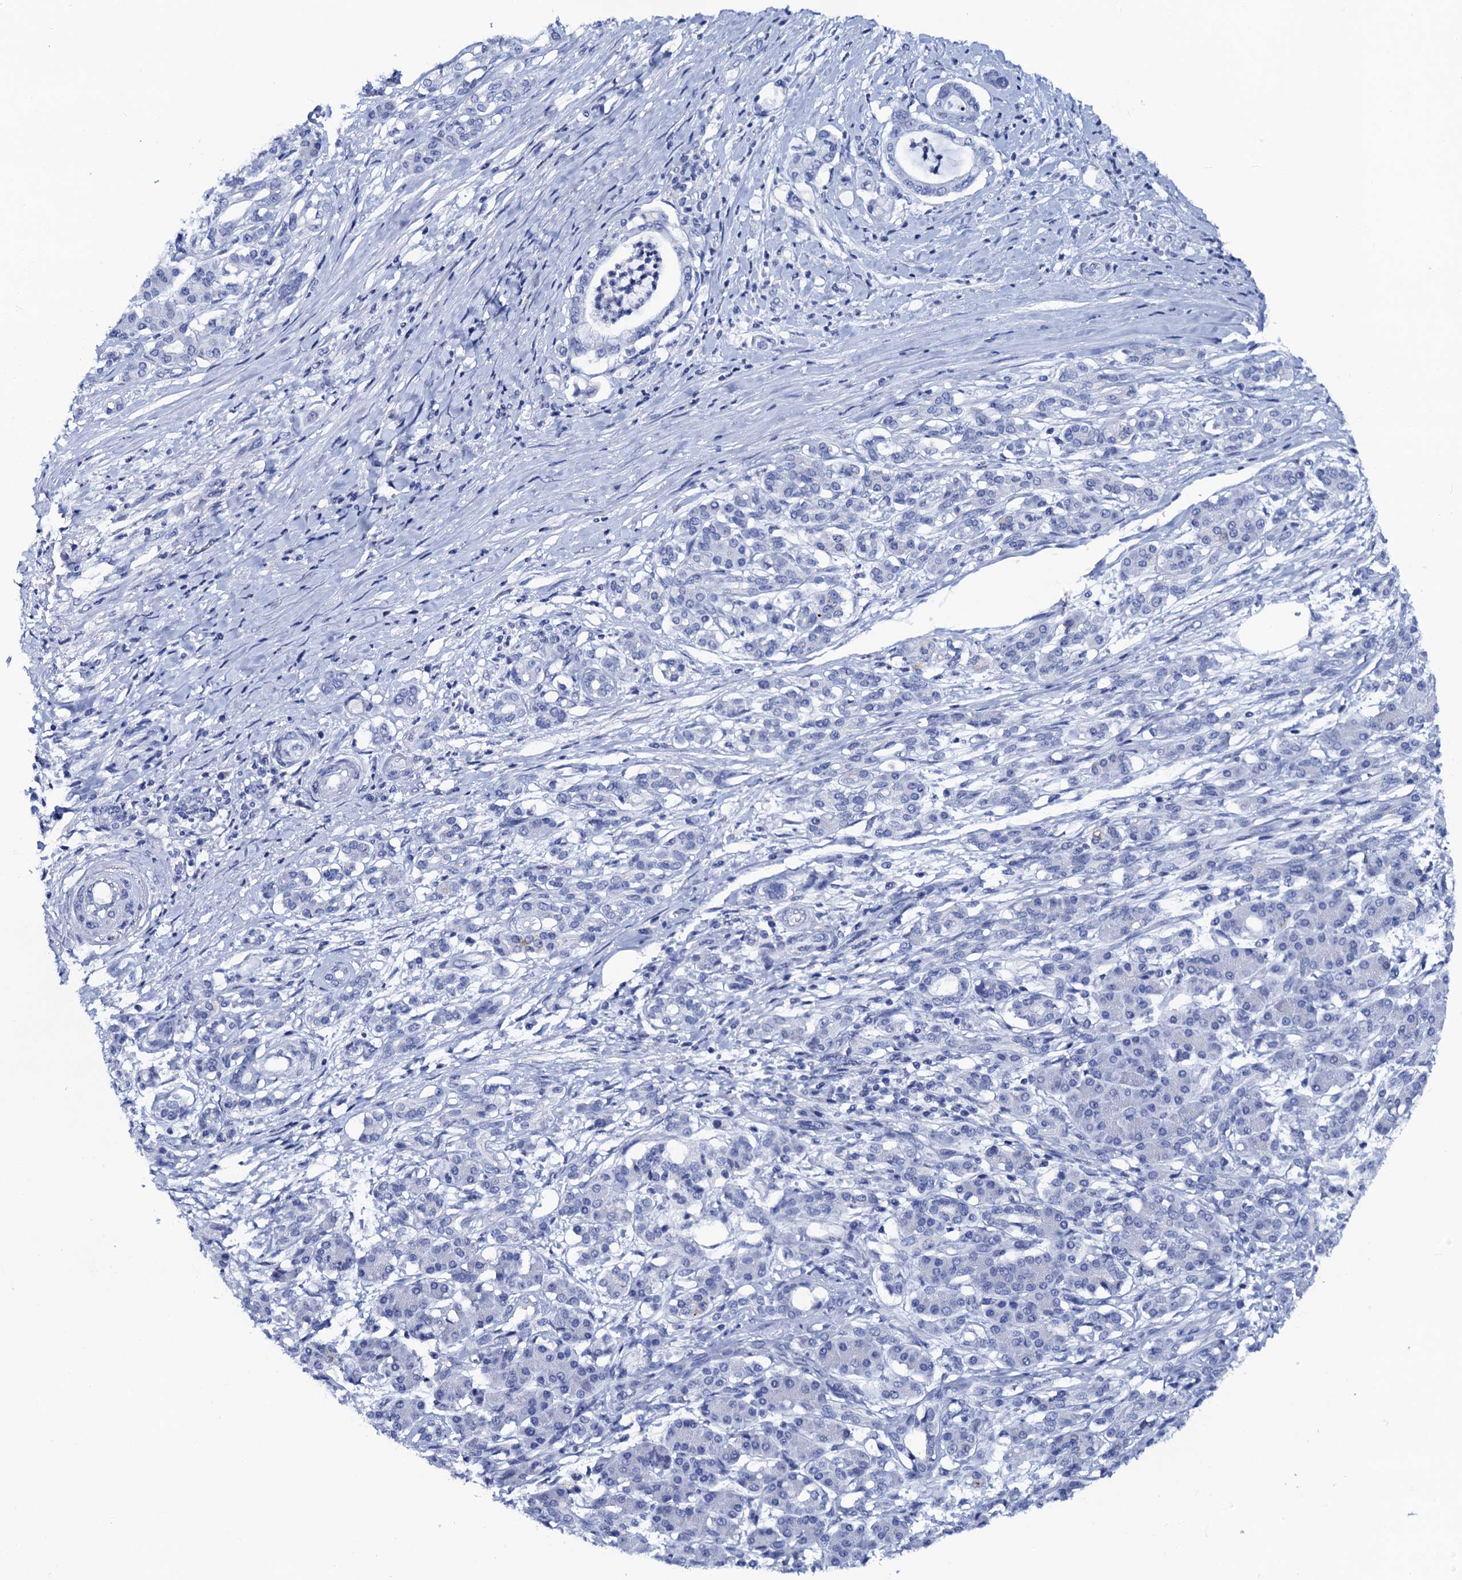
{"staining": {"intensity": "negative", "quantity": "none", "location": "none"}, "tissue": "pancreatic cancer", "cell_type": "Tumor cells", "image_type": "cancer", "snomed": [{"axis": "morphology", "description": "Adenocarcinoma, NOS"}, {"axis": "topography", "description": "Pancreas"}], "caption": "A high-resolution photomicrograph shows immunohistochemistry staining of pancreatic cancer (adenocarcinoma), which displays no significant expression in tumor cells. Nuclei are stained in blue.", "gene": "LYPD3", "patient": {"sex": "female", "age": 55}}